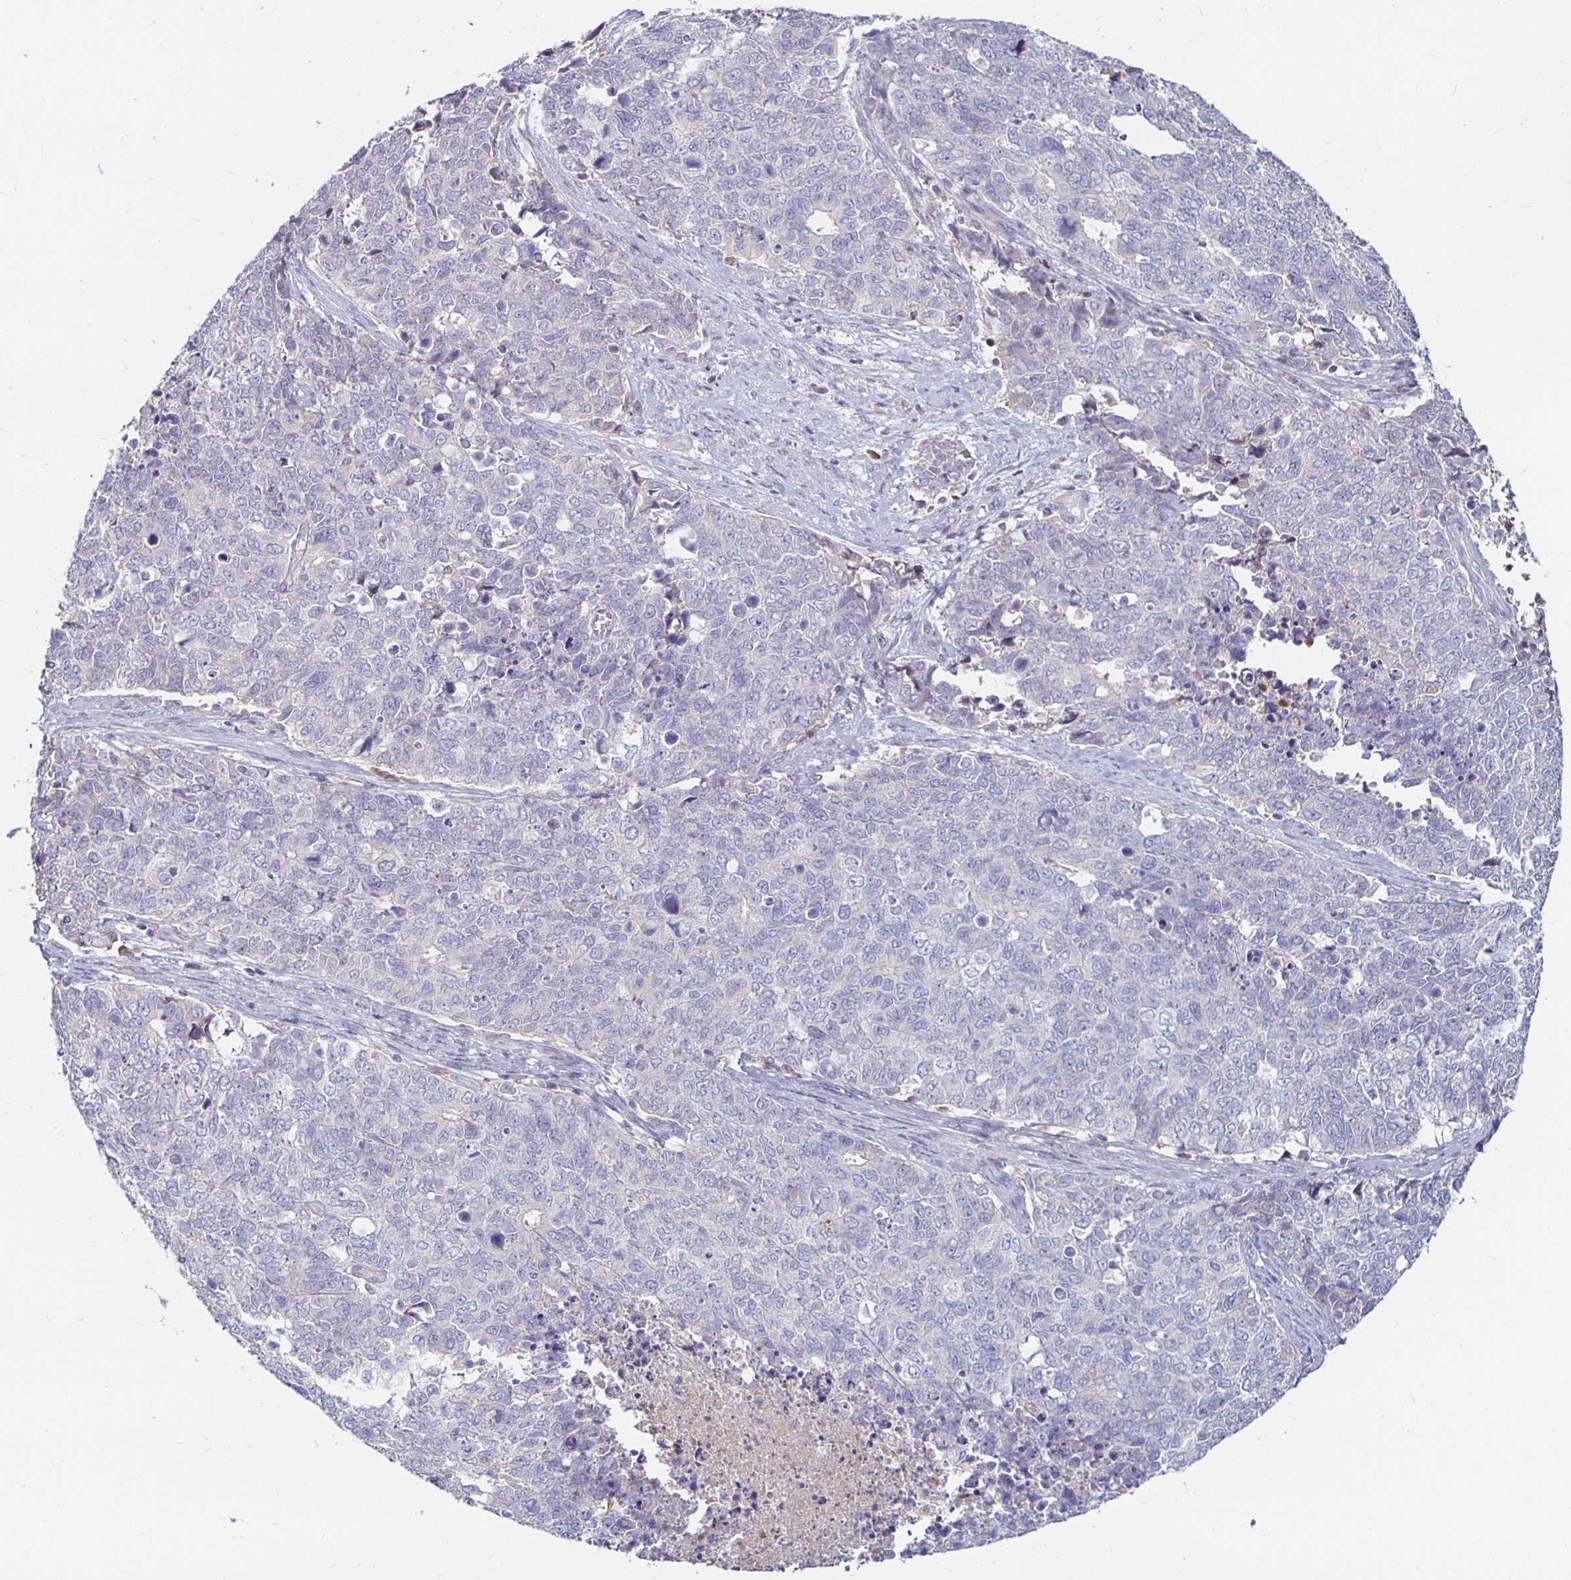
{"staining": {"intensity": "negative", "quantity": "none", "location": "none"}, "tissue": "cervical cancer", "cell_type": "Tumor cells", "image_type": "cancer", "snomed": [{"axis": "morphology", "description": "Adenocarcinoma, NOS"}, {"axis": "topography", "description": "Cervix"}], "caption": "Protein analysis of cervical cancer reveals no significant positivity in tumor cells.", "gene": "RNF144B", "patient": {"sex": "female", "age": 63}}